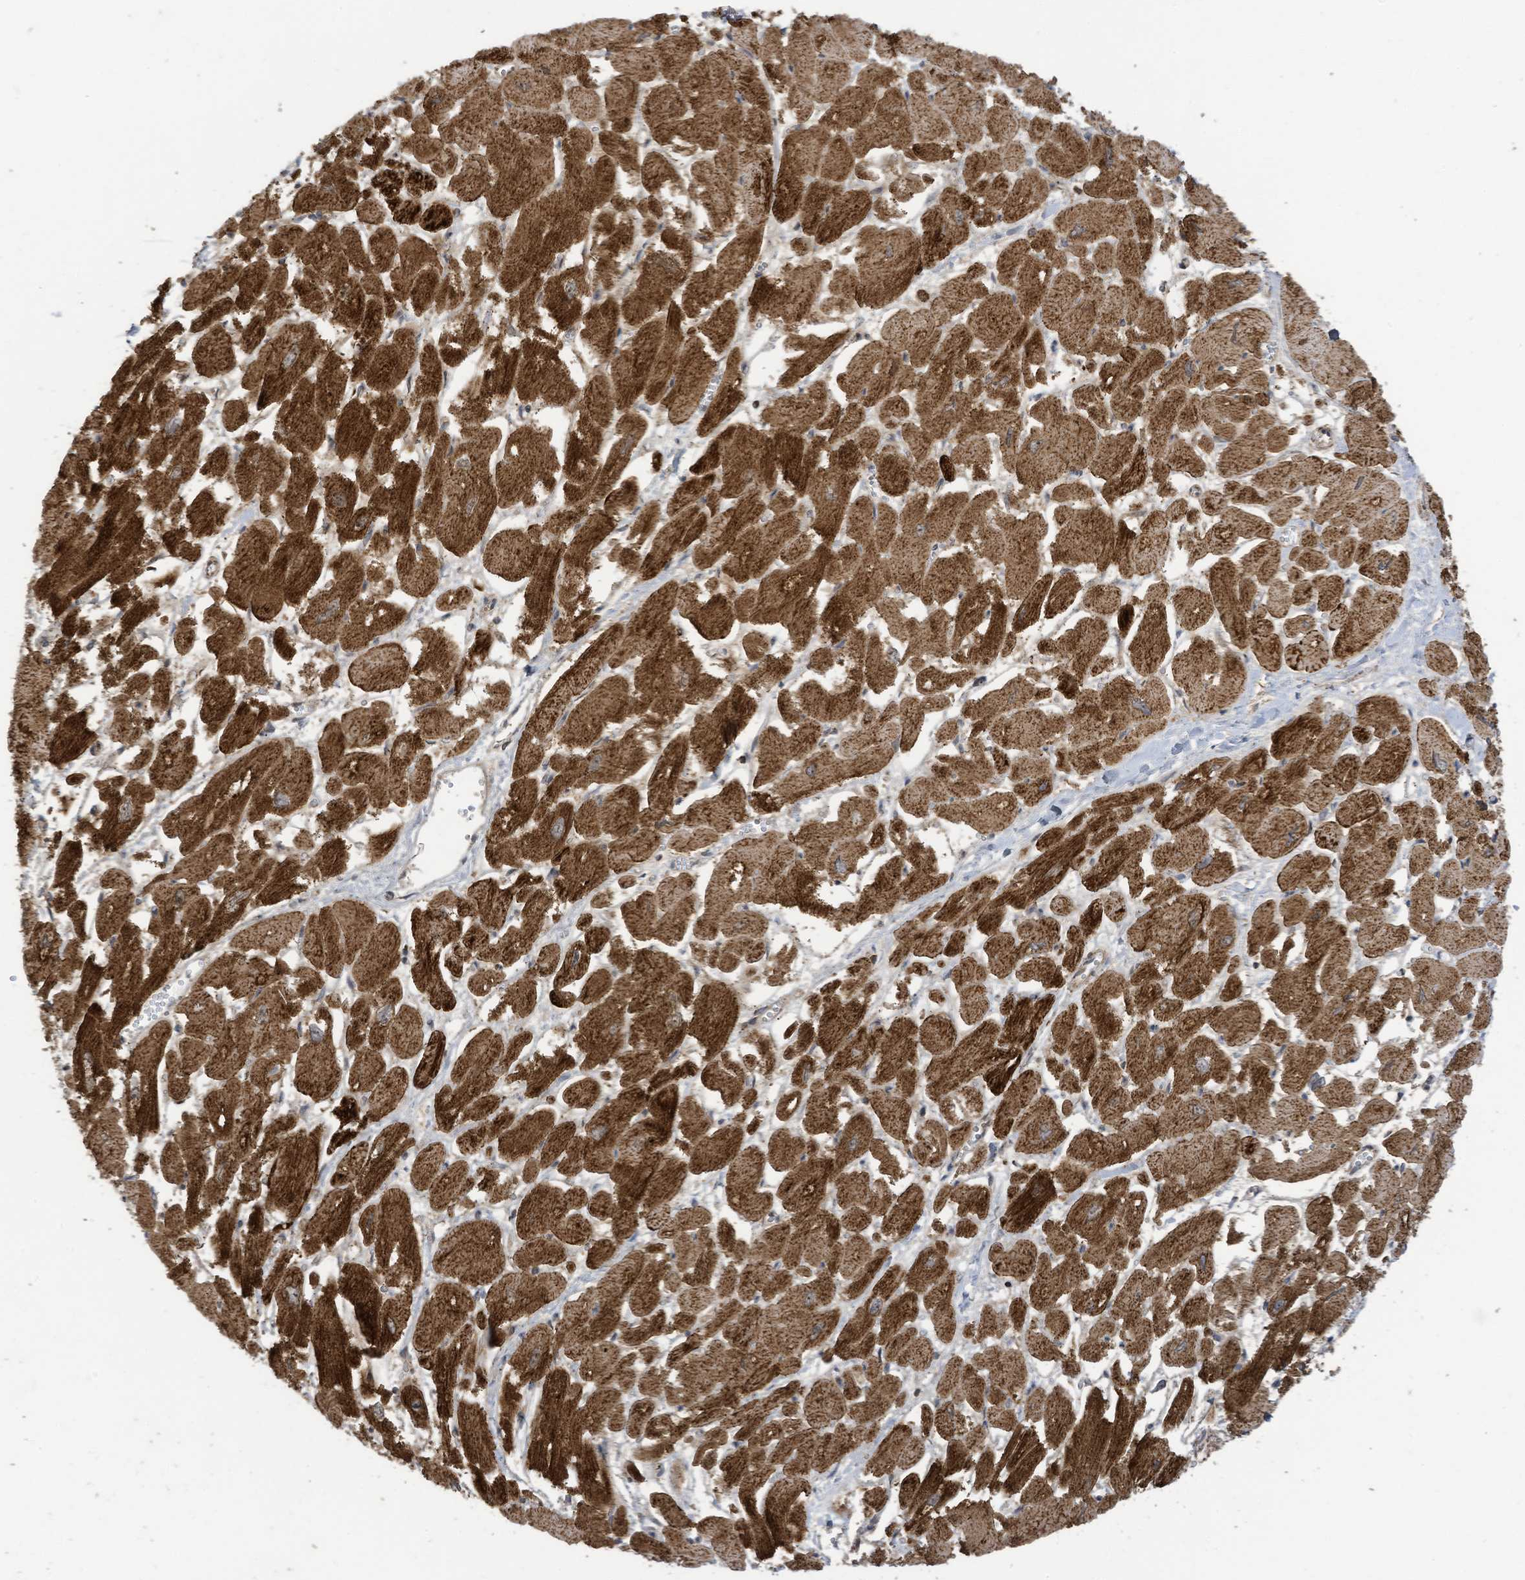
{"staining": {"intensity": "strong", "quantity": ">75%", "location": "cytoplasmic/membranous"}, "tissue": "heart muscle", "cell_type": "Cardiomyocytes", "image_type": "normal", "snomed": [{"axis": "morphology", "description": "Normal tissue, NOS"}, {"axis": "topography", "description": "Heart"}], "caption": "Benign heart muscle demonstrates strong cytoplasmic/membranous positivity in approximately >75% of cardiomyocytes, visualized by immunohistochemistry.", "gene": "COX10", "patient": {"sex": "male", "age": 54}}